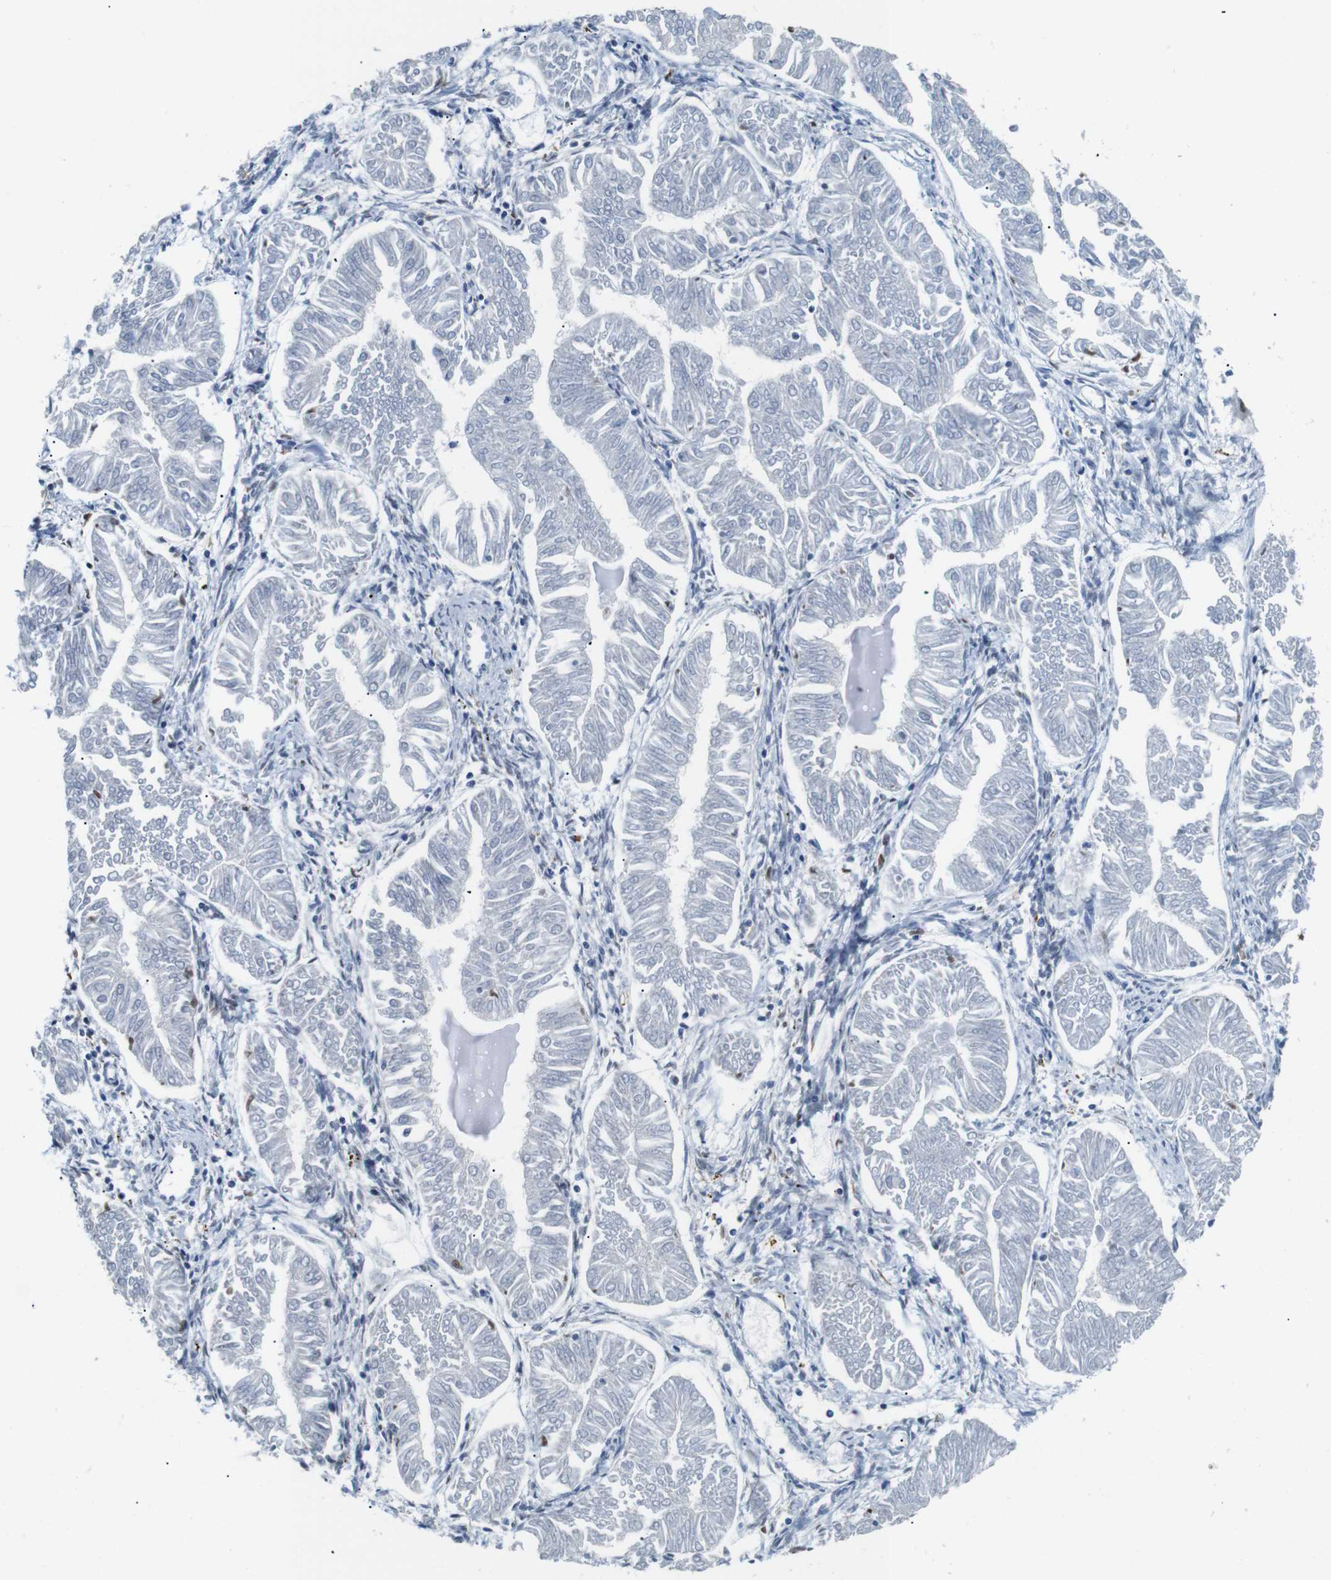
{"staining": {"intensity": "negative", "quantity": "none", "location": "none"}, "tissue": "endometrial cancer", "cell_type": "Tumor cells", "image_type": "cancer", "snomed": [{"axis": "morphology", "description": "Adenocarcinoma, NOS"}, {"axis": "topography", "description": "Endometrium"}], "caption": "Immunohistochemistry image of neoplastic tissue: endometrial adenocarcinoma stained with DAB reveals no significant protein staining in tumor cells.", "gene": "IRF8", "patient": {"sex": "female", "age": 53}}